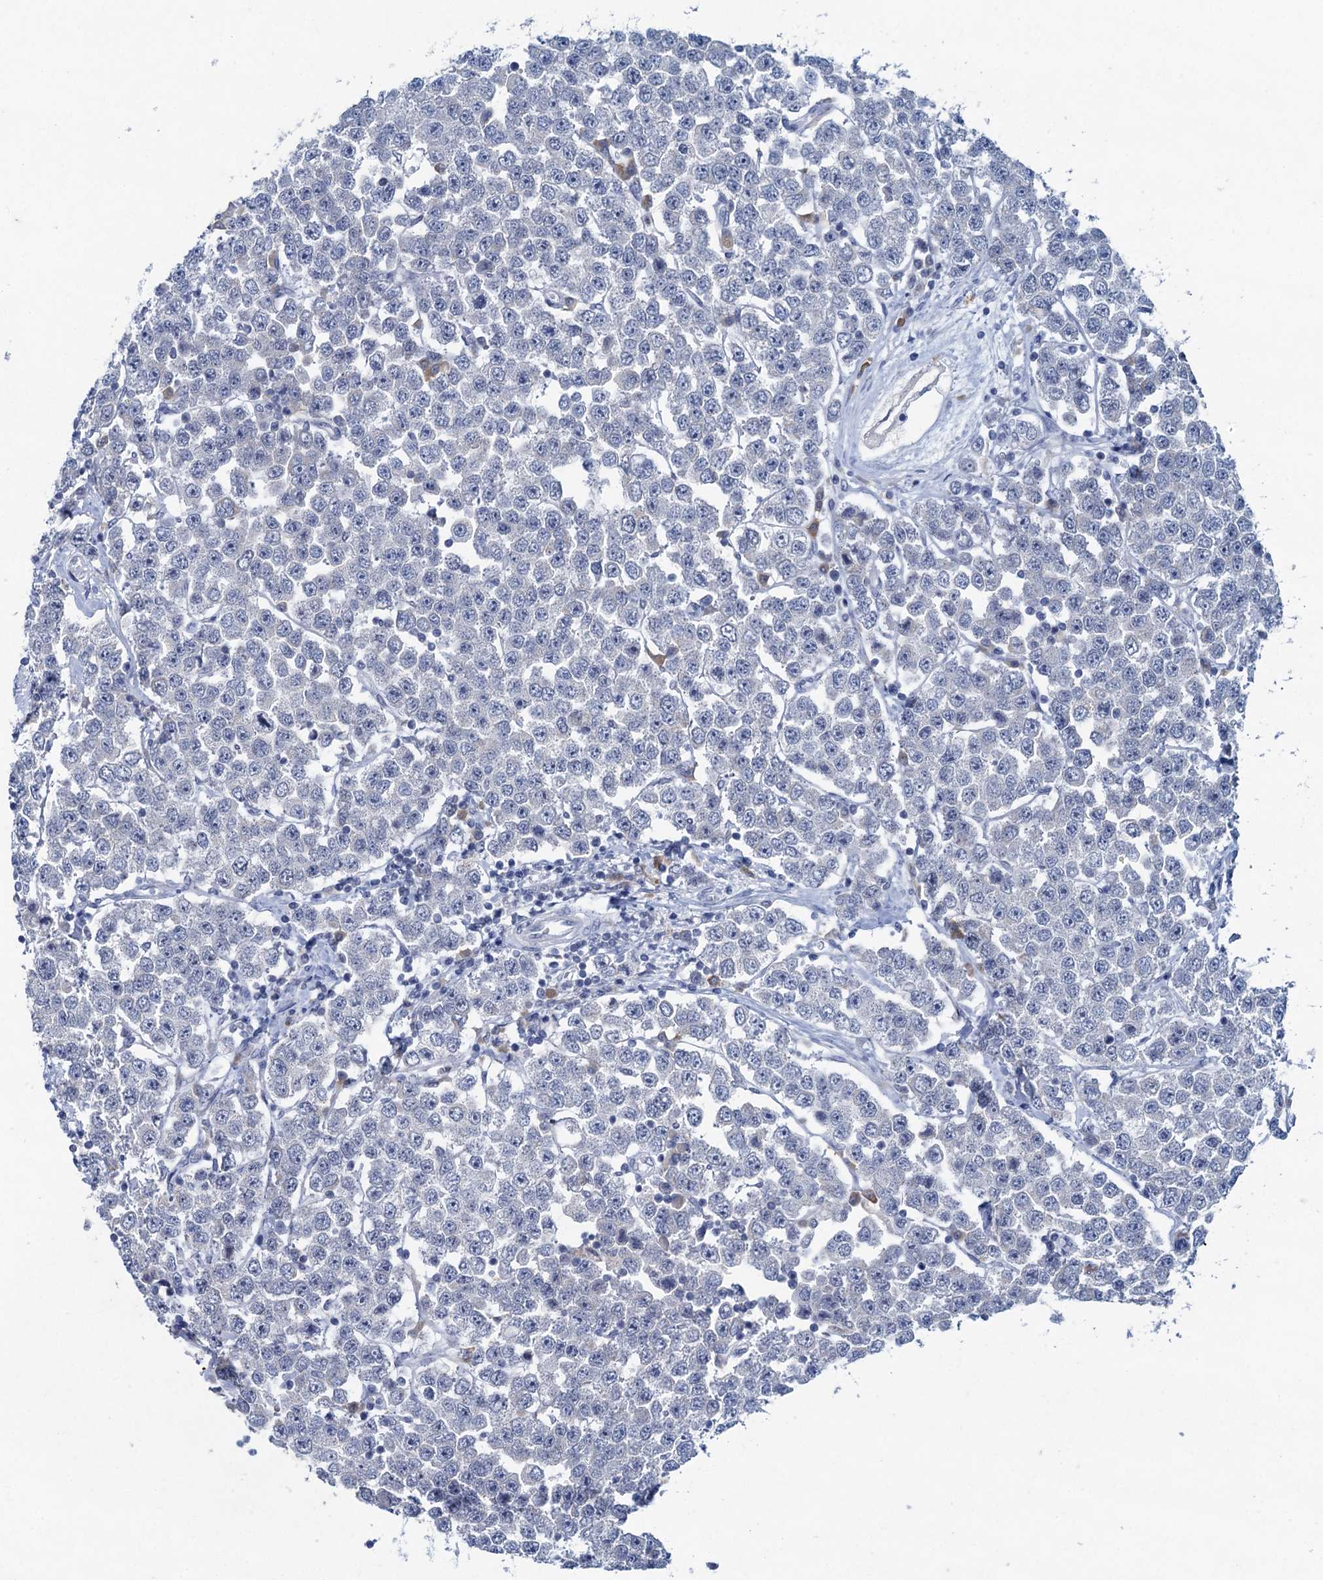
{"staining": {"intensity": "negative", "quantity": "none", "location": "none"}, "tissue": "testis cancer", "cell_type": "Tumor cells", "image_type": "cancer", "snomed": [{"axis": "morphology", "description": "Seminoma, NOS"}, {"axis": "topography", "description": "Testis"}], "caption": "Image shows no significant protein positivity in tumor cells of testis seminoma.", "gene": "HAPSTR1", "patient": {"sex": "male", "age": 28}}